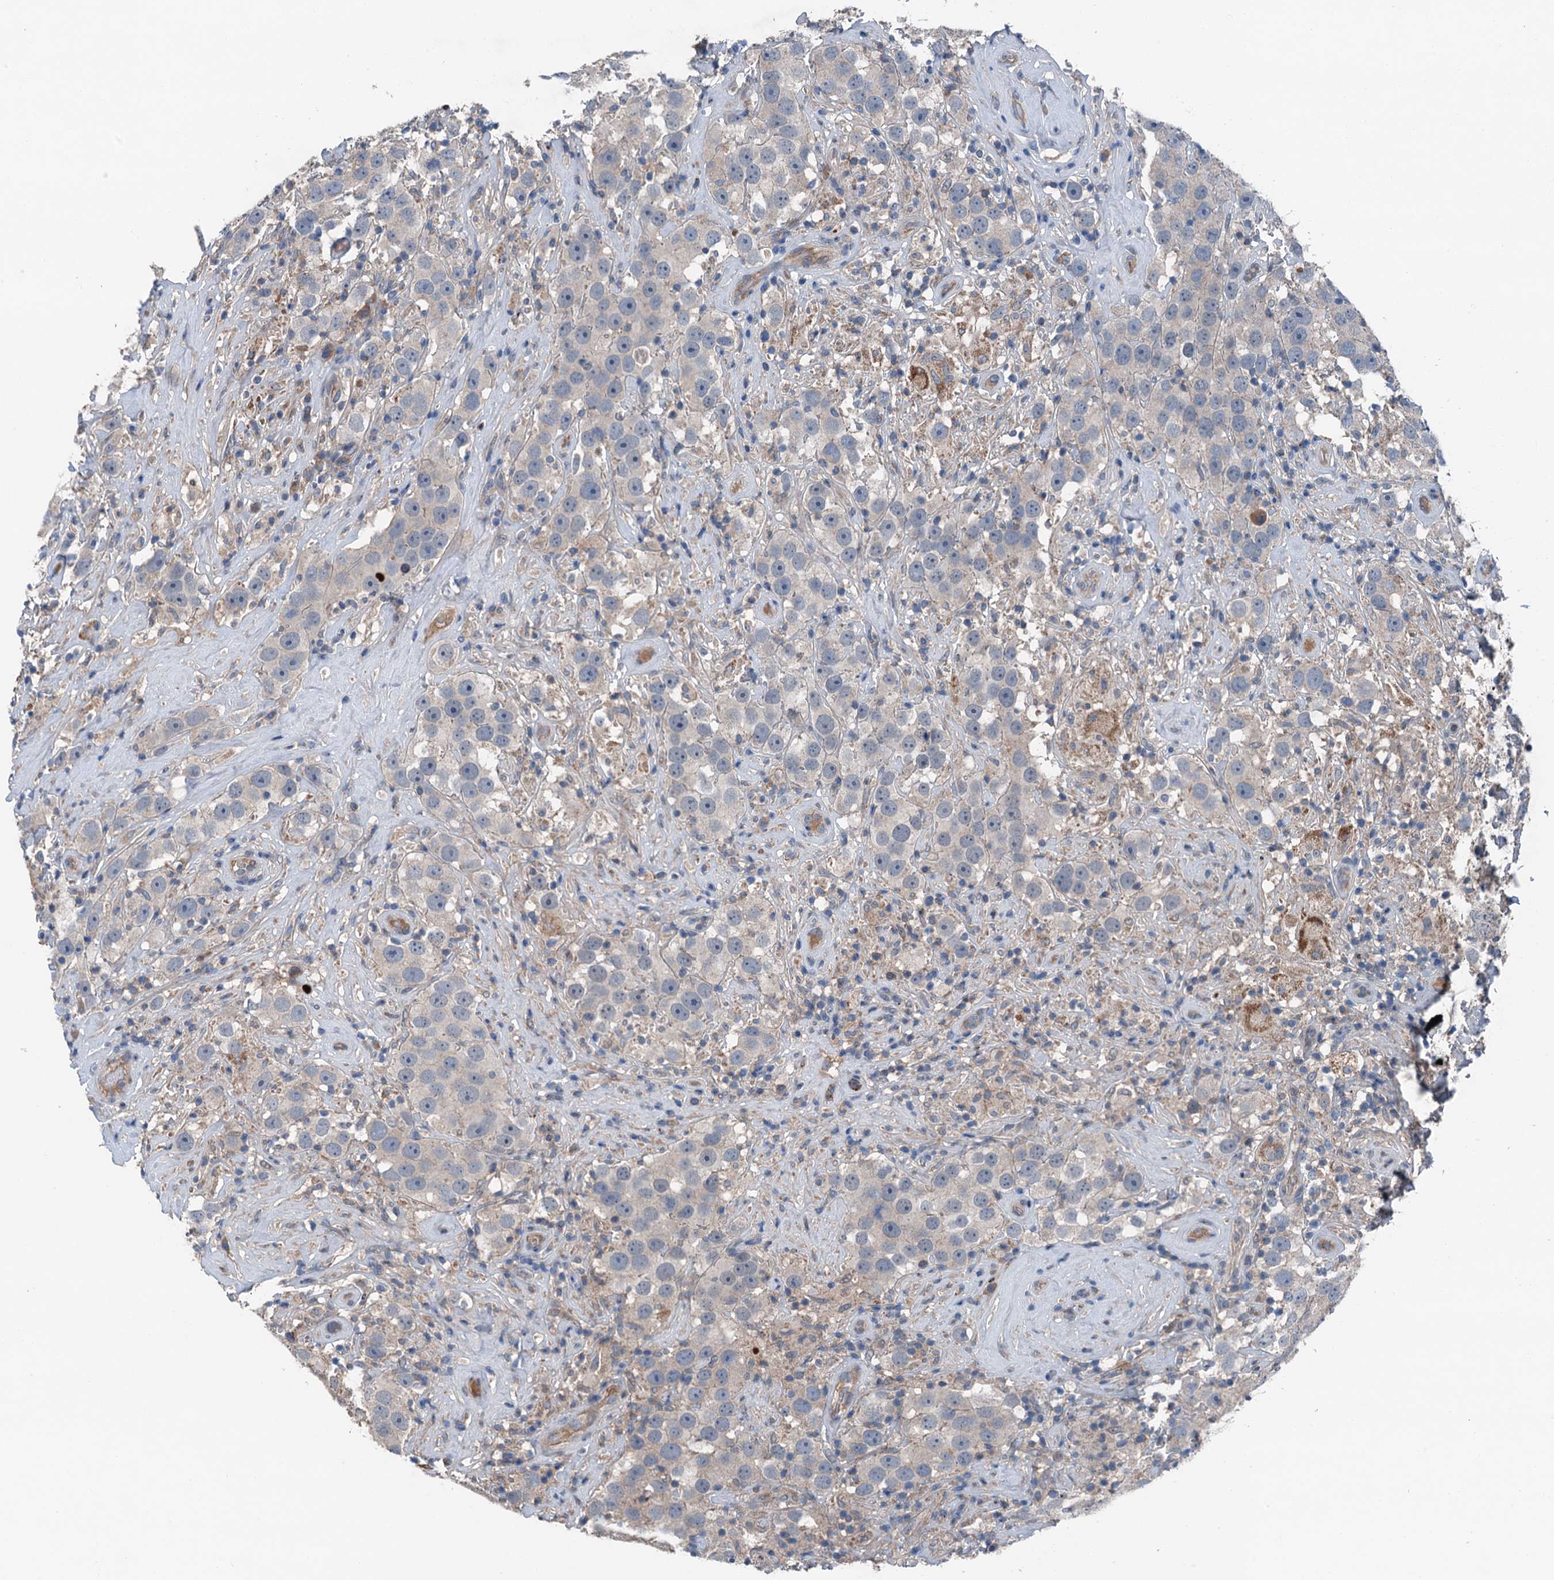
{"staining": {"intensity": "negative", "quantity": "none", "location": "none"}, "tissue": "testis cancer", "cell_type": "Tumor cells", "image_type": "cancer", "snomed": [{"axis": "morphology", "description": "Seminoma, NOS"}, {"axis": "topography", "description": "Testis"}], "caption": "DAB immunohistochemical staining of testis cancer reveals no significant expression in tumor cells. Nuclei are stained in blue.", "gene": "SLC2A10", "patient": {"sex": "male", "age": 49}}